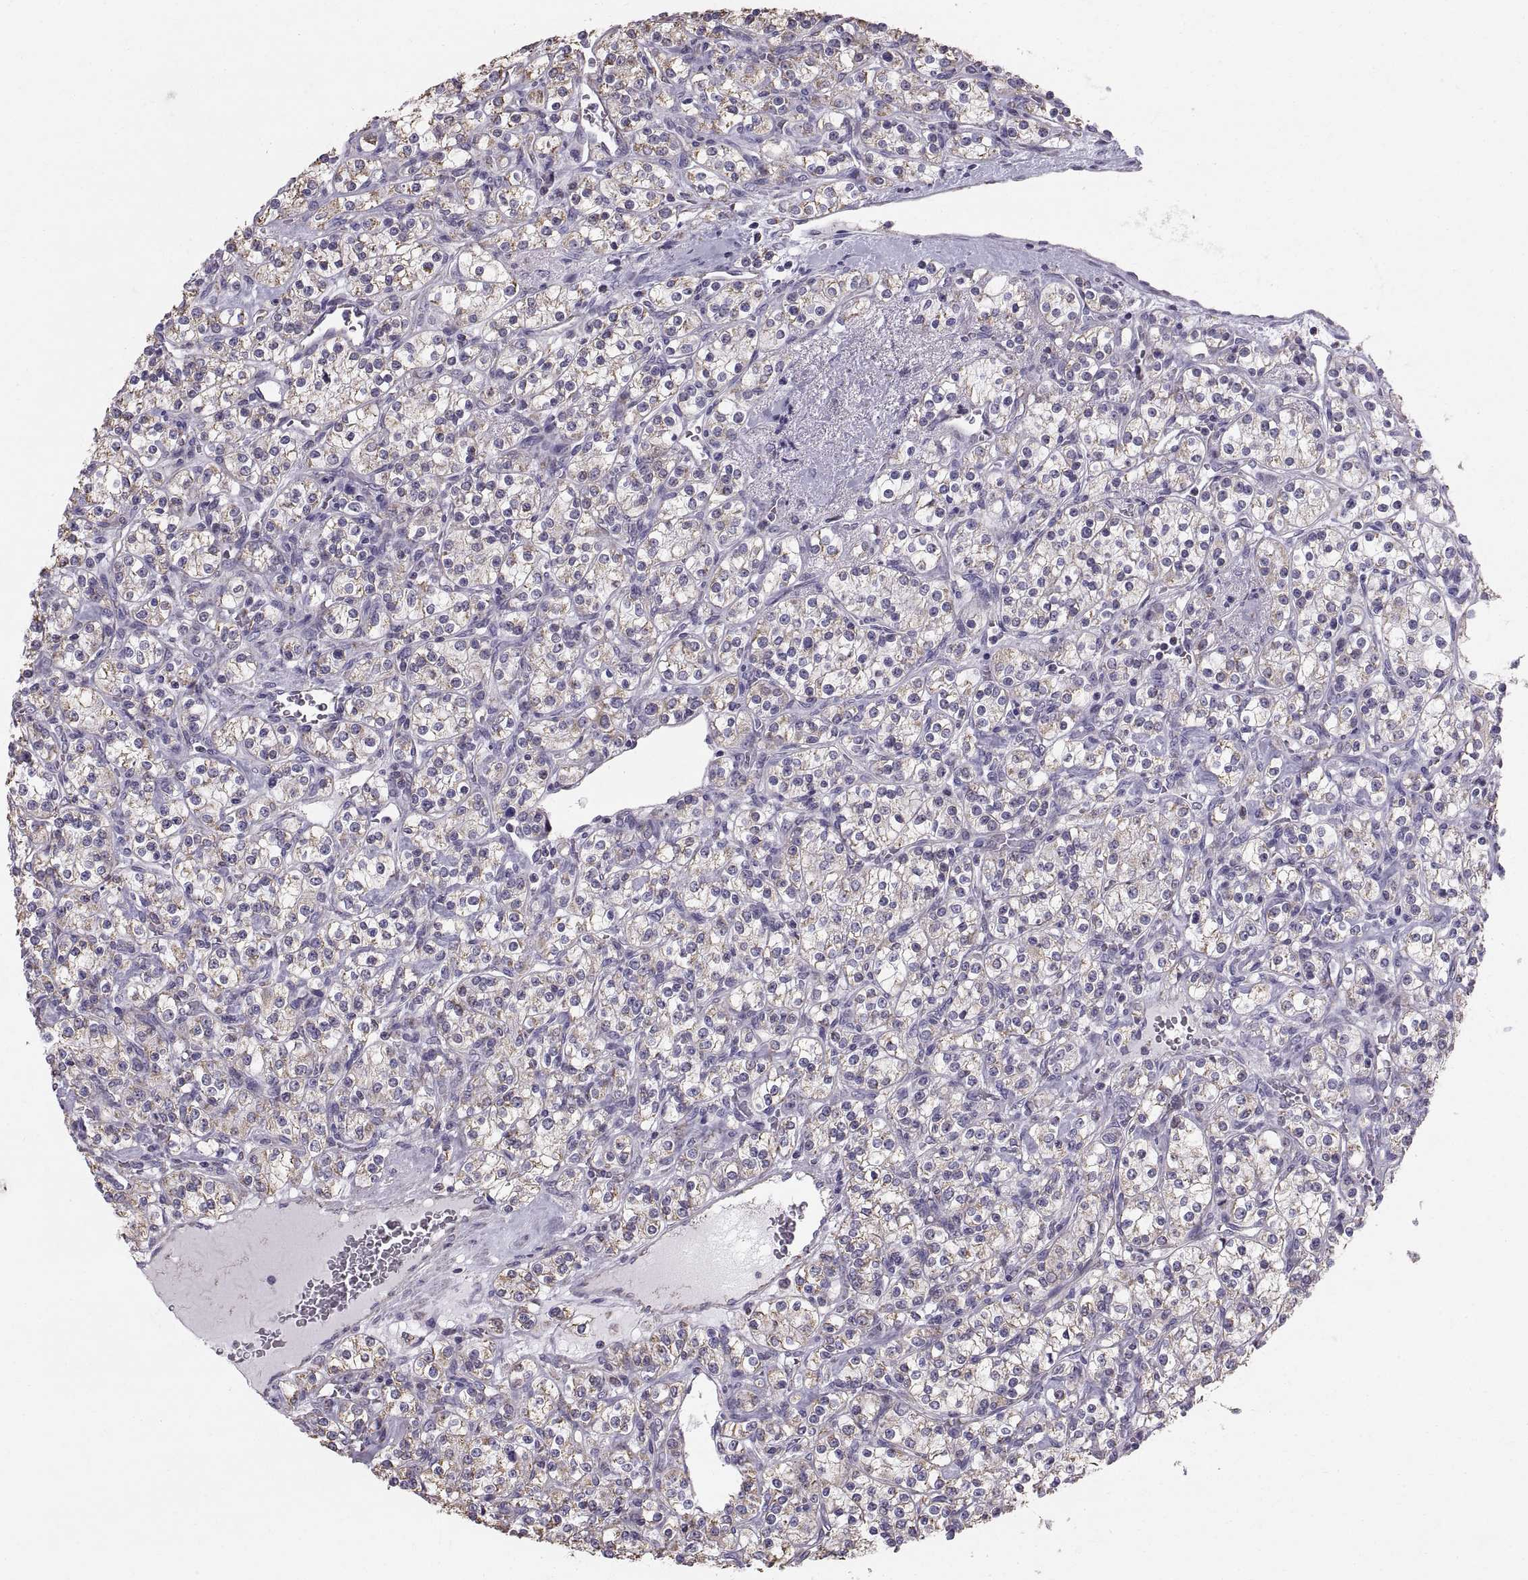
{"staining": {"intensity": "weak", "quantity": ">75%", "location": "cytoplasmic/membranous"}, "tissue": "renal cancer", "cell_type": "Tumor cells", "image_type": "cancer", "snomed": [{"axis": "morphology", "description": "Adenocarcinoma, NOS"}, {"axis": "topography", "description": "Kidney"}], "caption": "Immunohistochemistry of human renal cancer (adenocarcinoma) demonstrates low levels of weak cytoplasmic/membranous staining in about >75% of tumor cells.", "gene": "STMND1", "patient": {"sex": "male", "age": 77}}